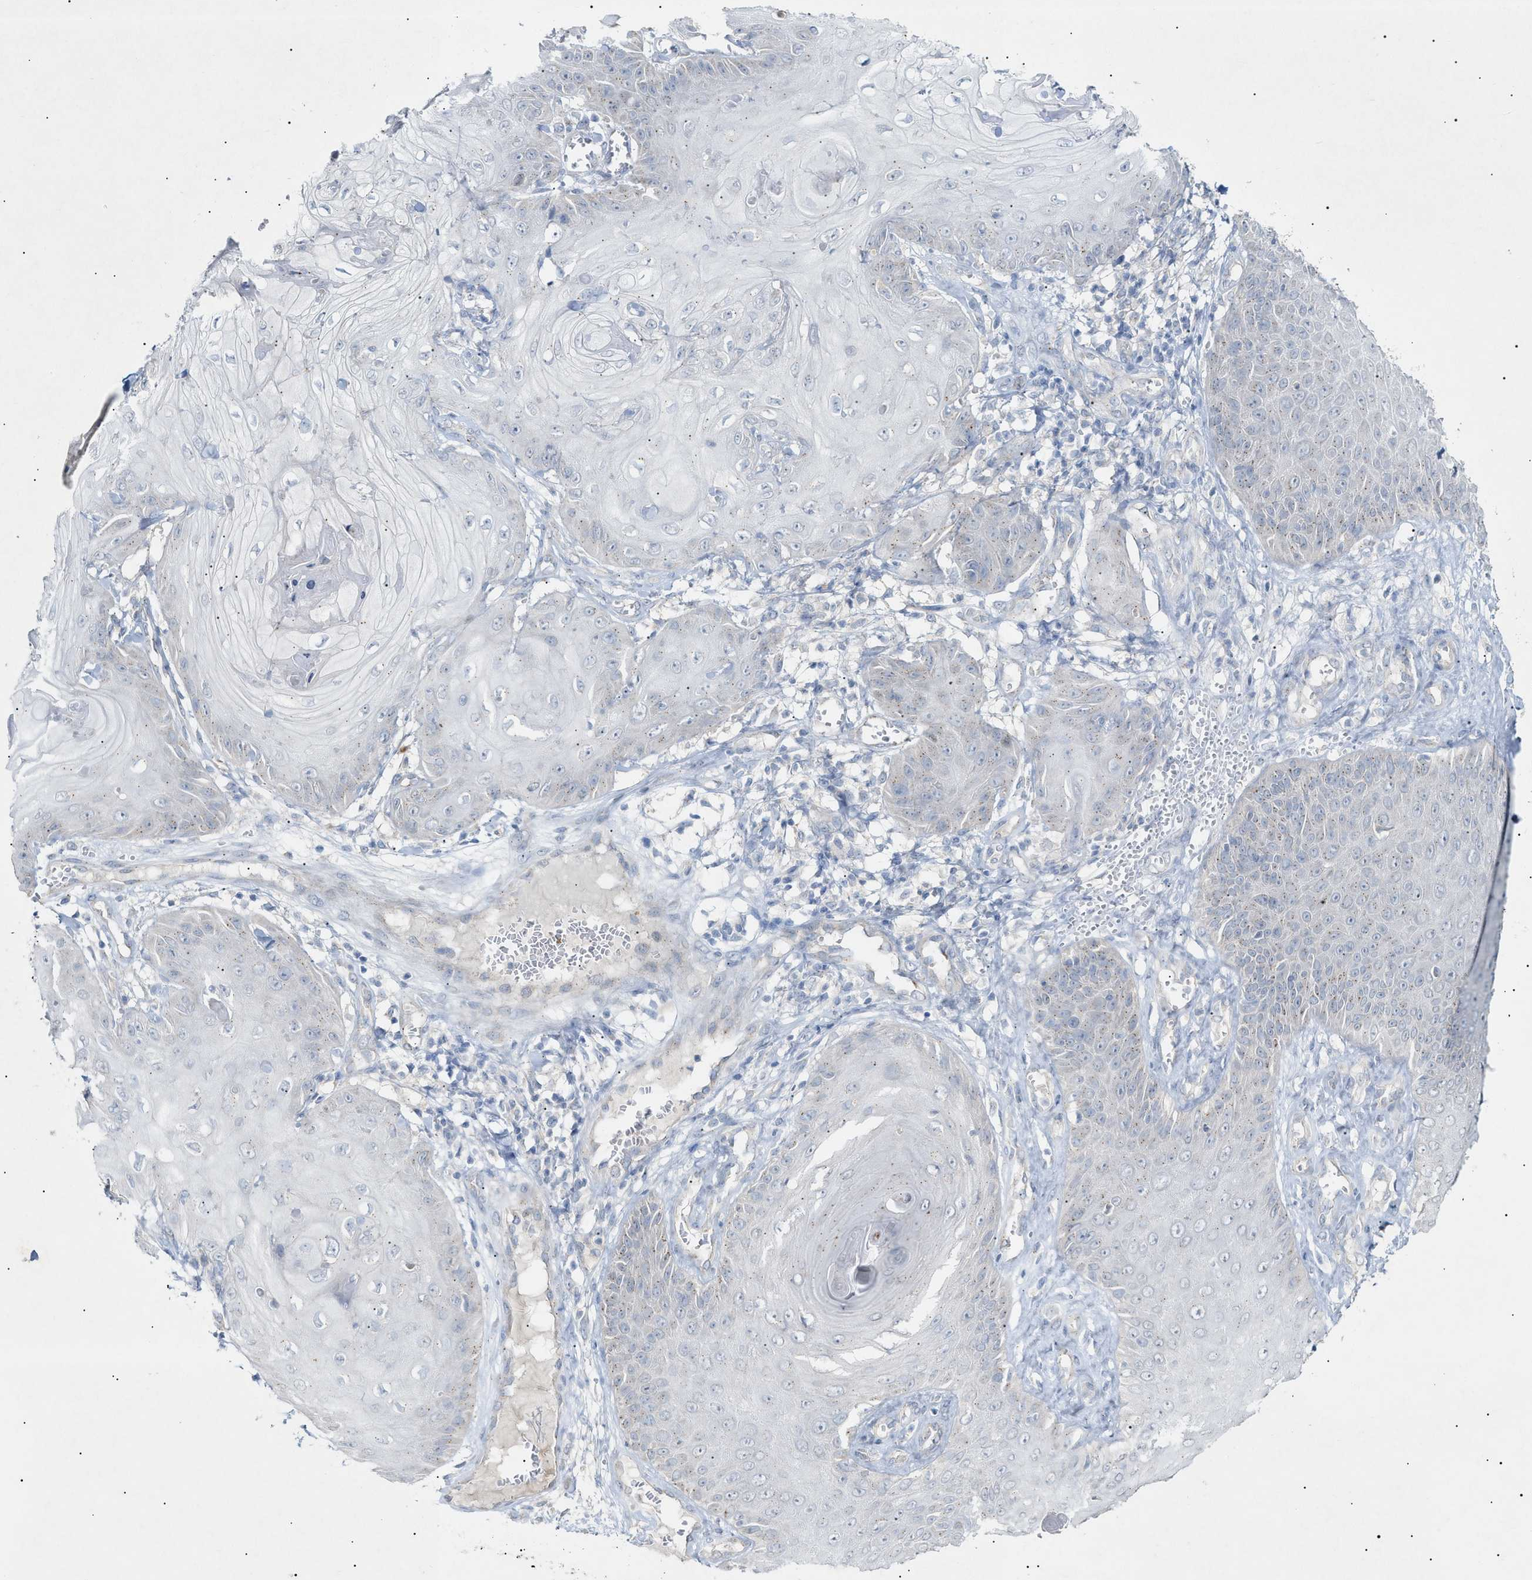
{"staining": {"intensity": "negative", "quantity": "none", "location": "none"}, "tissue": "skin cancer", "cell_type": "Tumor cells", "image_type": "cancer", "snomed": [{"axis": "morphology", "description": "Squamous cell carcinoma, NOS"}, {"axis": "topography", "description": "Skin"}], "caption": "The immunohistochemistry image has no significant positivity in tumor cells of squamous cell carcinoma (skin) tissue. (DAB immunohistochemistry, high magnification).", "gene": "SLC25A31", "patient": {"sex": "male", "age": 74}}